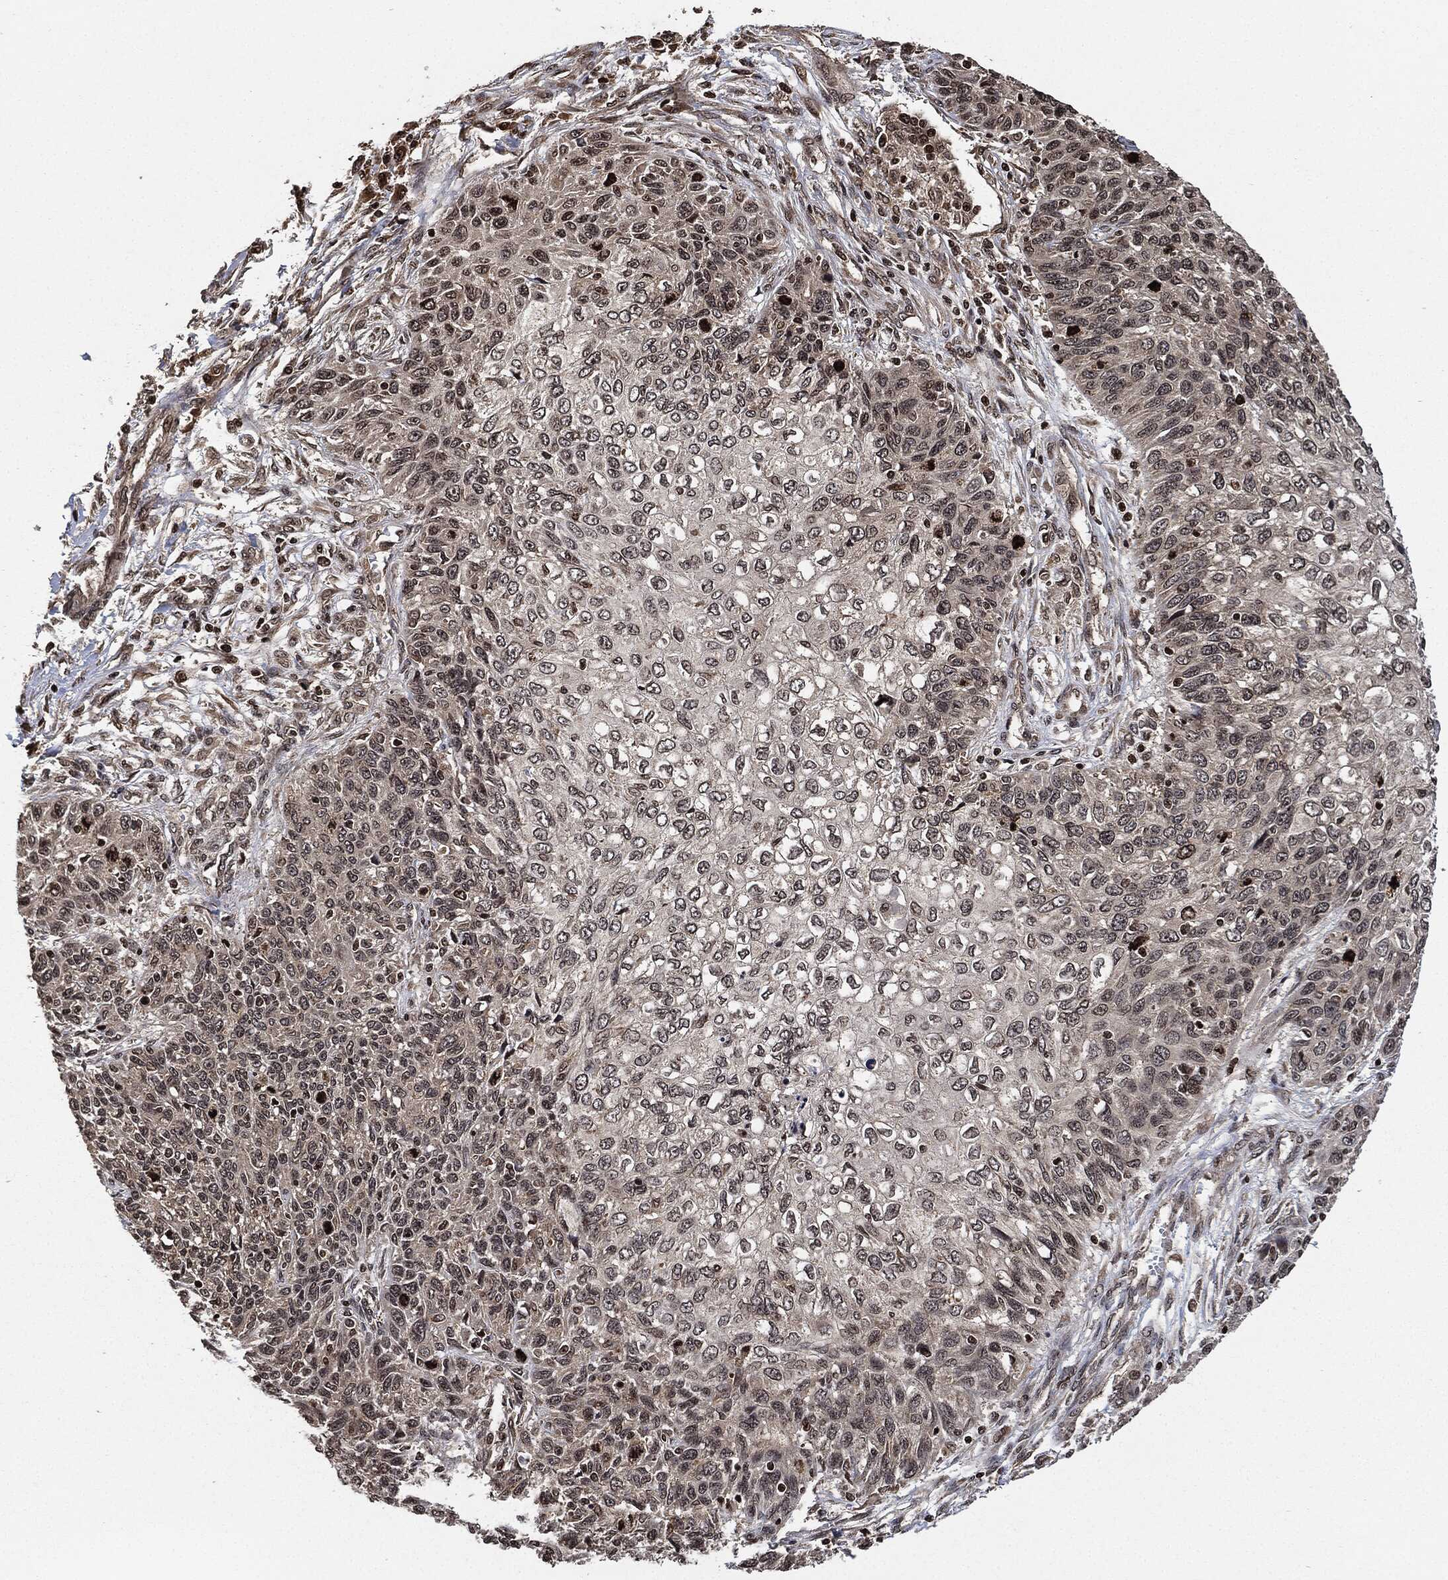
{"staining": {"intensity": "negative", "quantity": "none", "location": "none"}, "tissue": "skin cancer", "cell_type": "Tumor cells", "image_type": "cancer", "snomed": [{"axis": "morphology", "description": "Squamous cell carcinoma, NOS"}, {"axis": "topography", "description": "Skin"}], "caption": "Tumor cells are negative for protein expression in human skin squamous cell carcinoma.", "gene": "PDK1", "patient": {"sex": "male", "age": 92}}